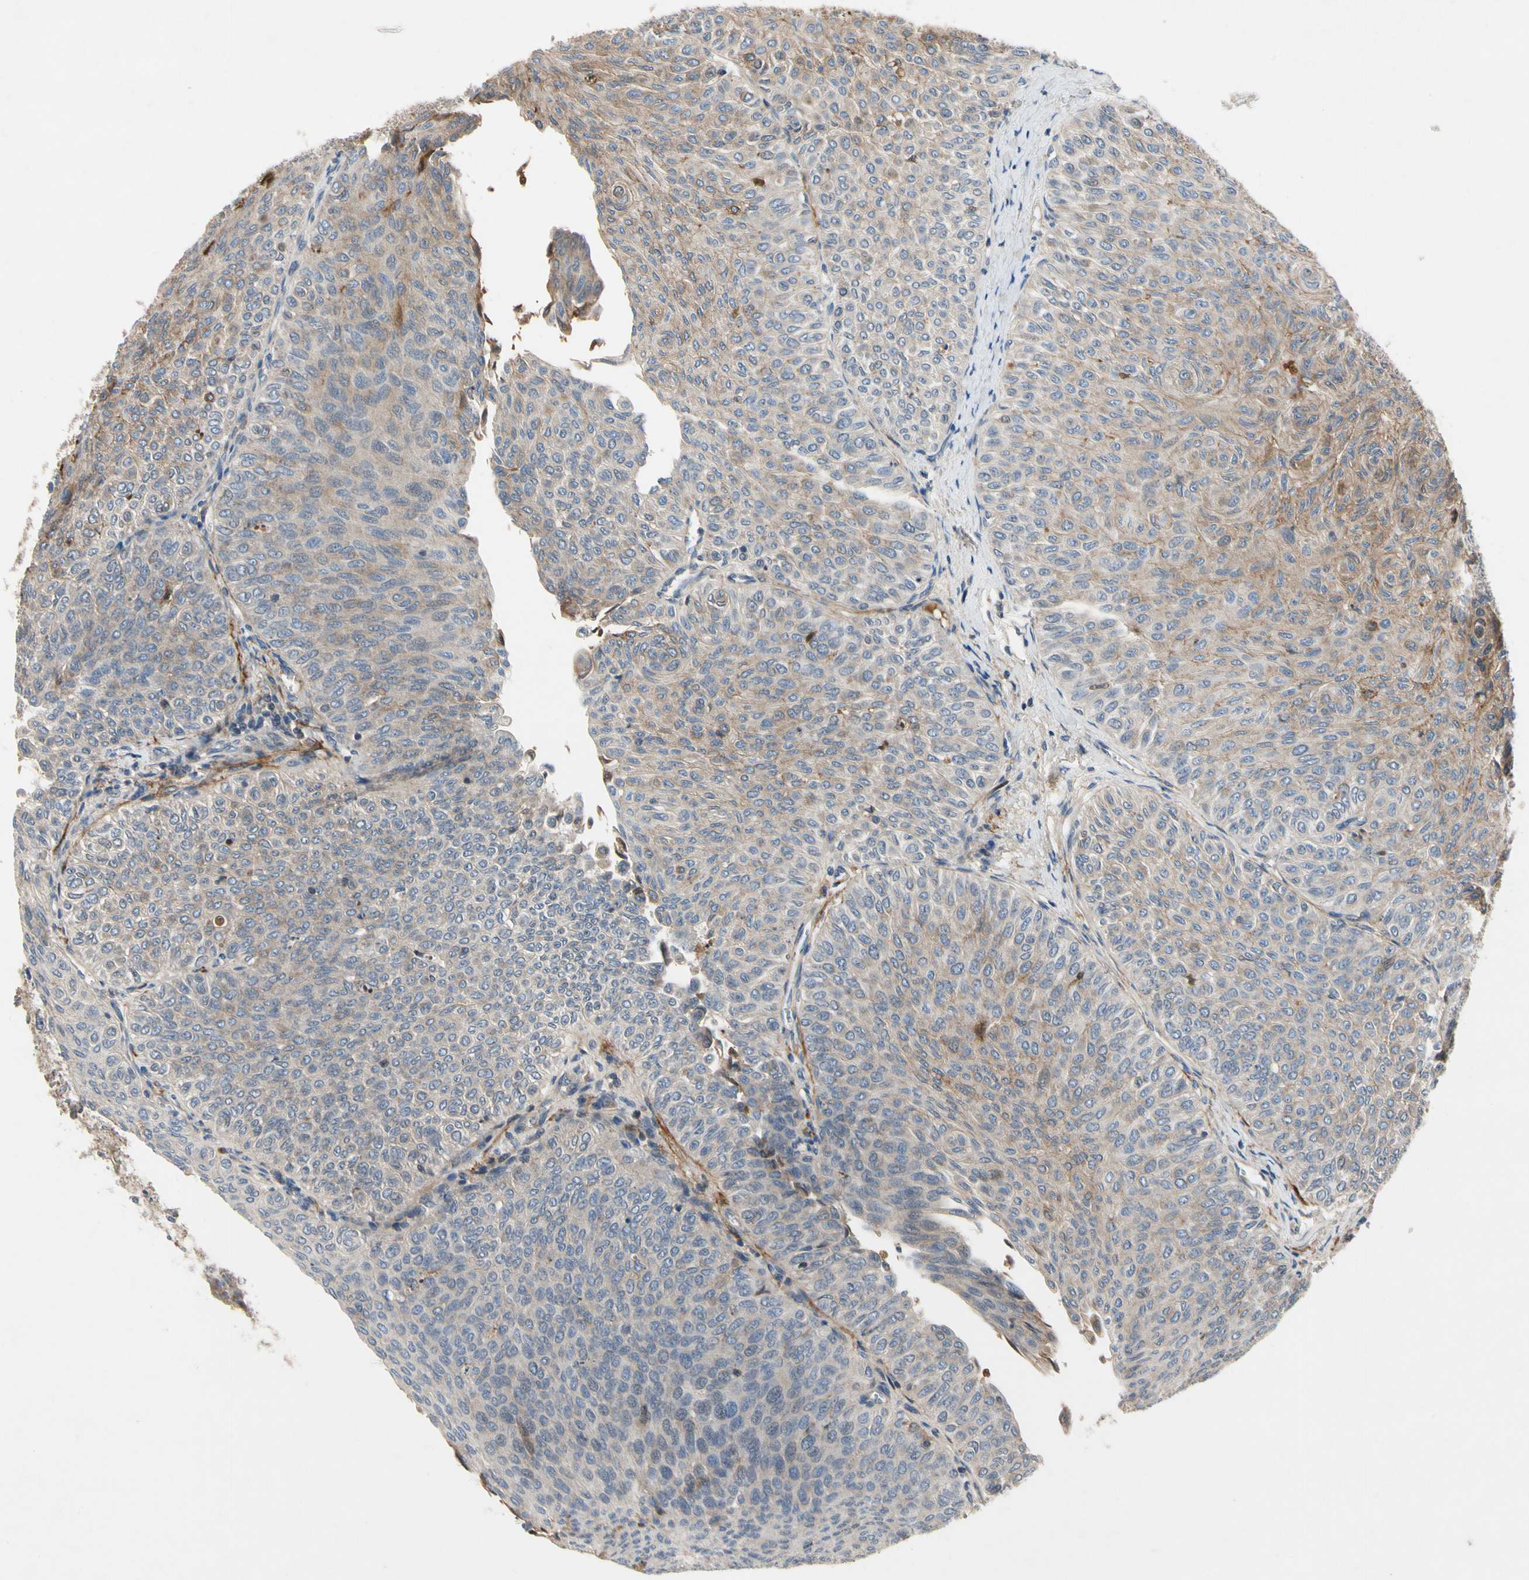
{"staining": {"intensity": "weak", "quantity": "<25%", "location": "cytoplasmic/membranous"}, "tissue": "urothelial cancer", "cell_type": "Tumor cells", "image_type": "cancer", "snomed": [{"axis": "morphology", "description": "Urothelial carcinoma, Low grade"}, {"axis": "topography", "description": "Urinary bladder"}], "caption": "The IHC photomicrograph has no significant expression in tumor cells of urothelial carcinoma (low-grade) tissue.", "gene": "CRTAC1", "patient": {"sex": "male", "age": 78}}